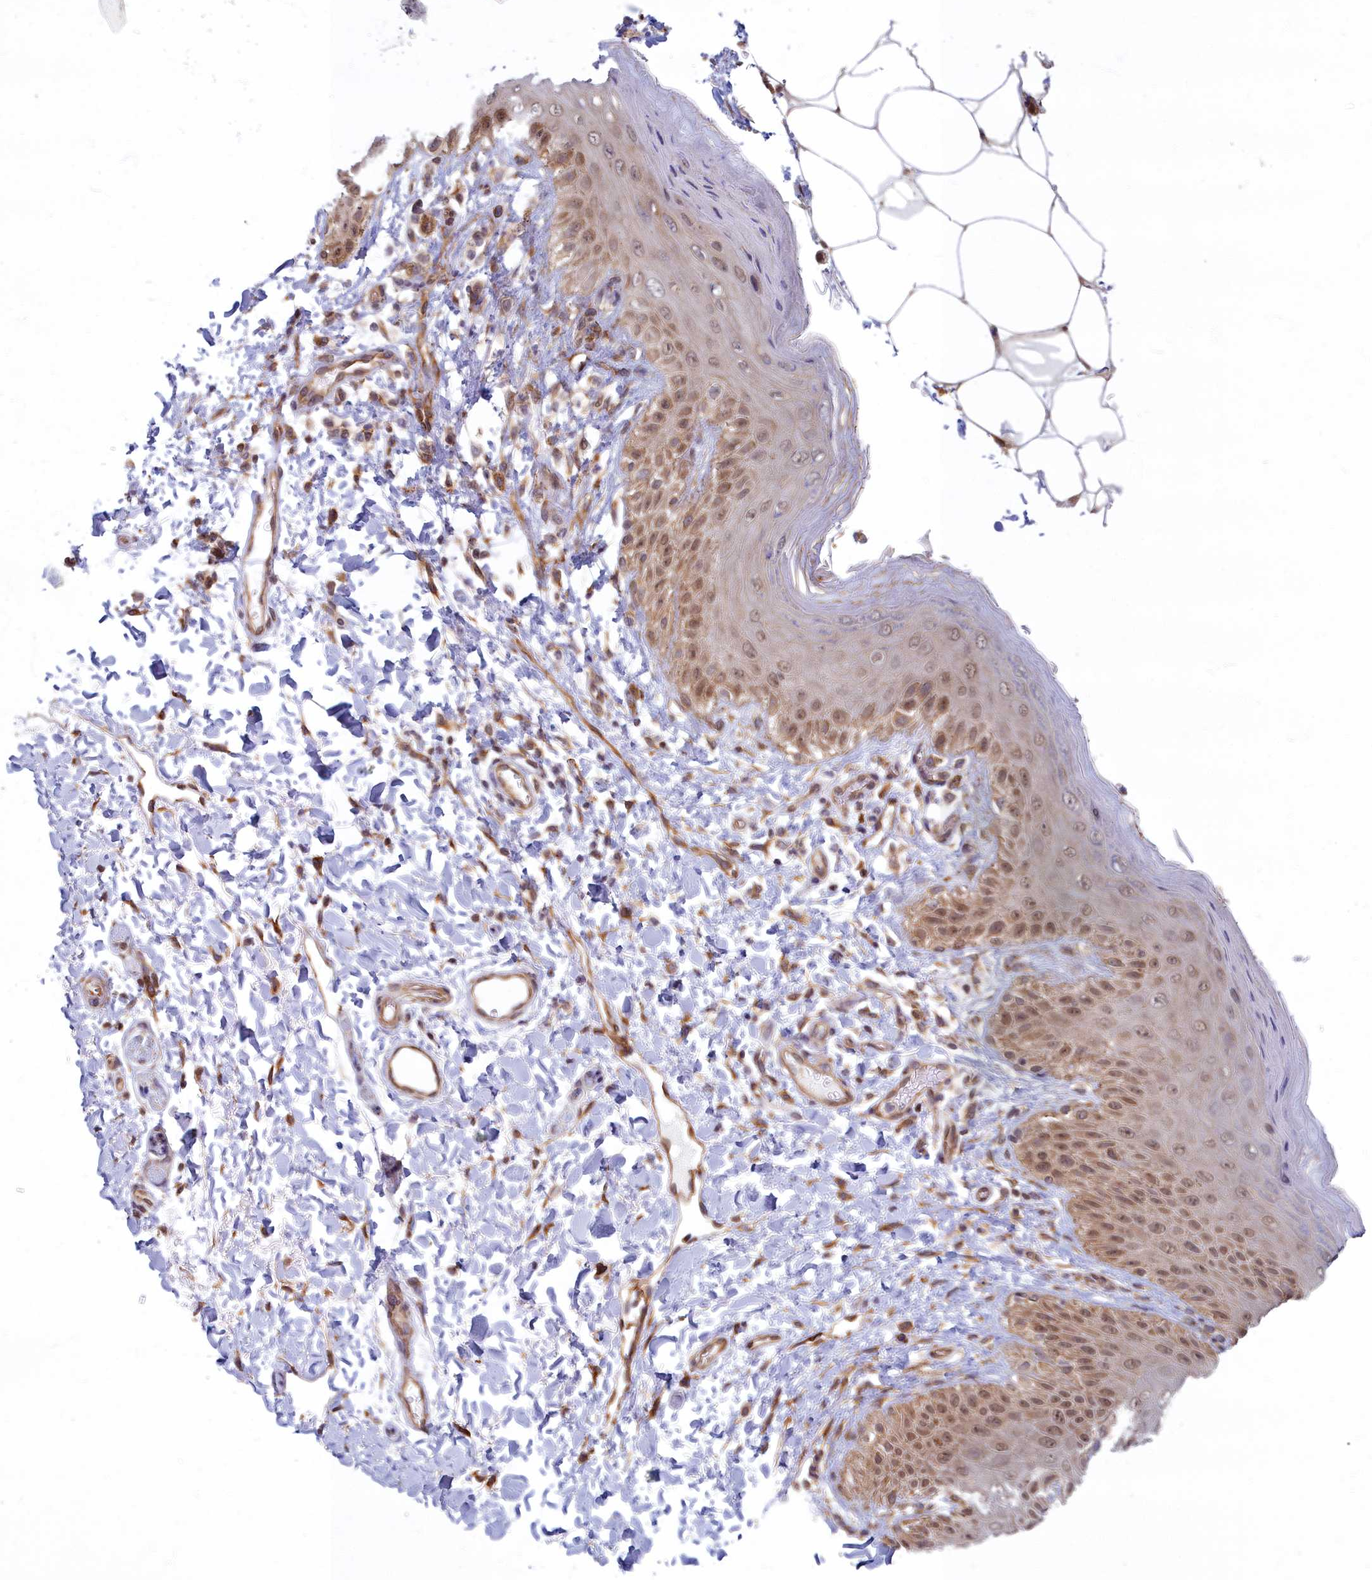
{"staining": {"intensity": "moderate", "quantity": ">75%", "location": "nuclear"}, "tissue": "skin", "cell_type": "Epidermal cells", "image_type": "normal", "snomed": [{"axis": "morphology", "description": "Normal tissue, NOS"}, {"axis": "topography", "description": "Anal"}], "caption": "A medium amount of moderate nuclear staining is seen in approximately >75% of epidermal cells in unremarkable skin.", "gene": "MAK16", "patient": {"sex": "male", "age": 44}}